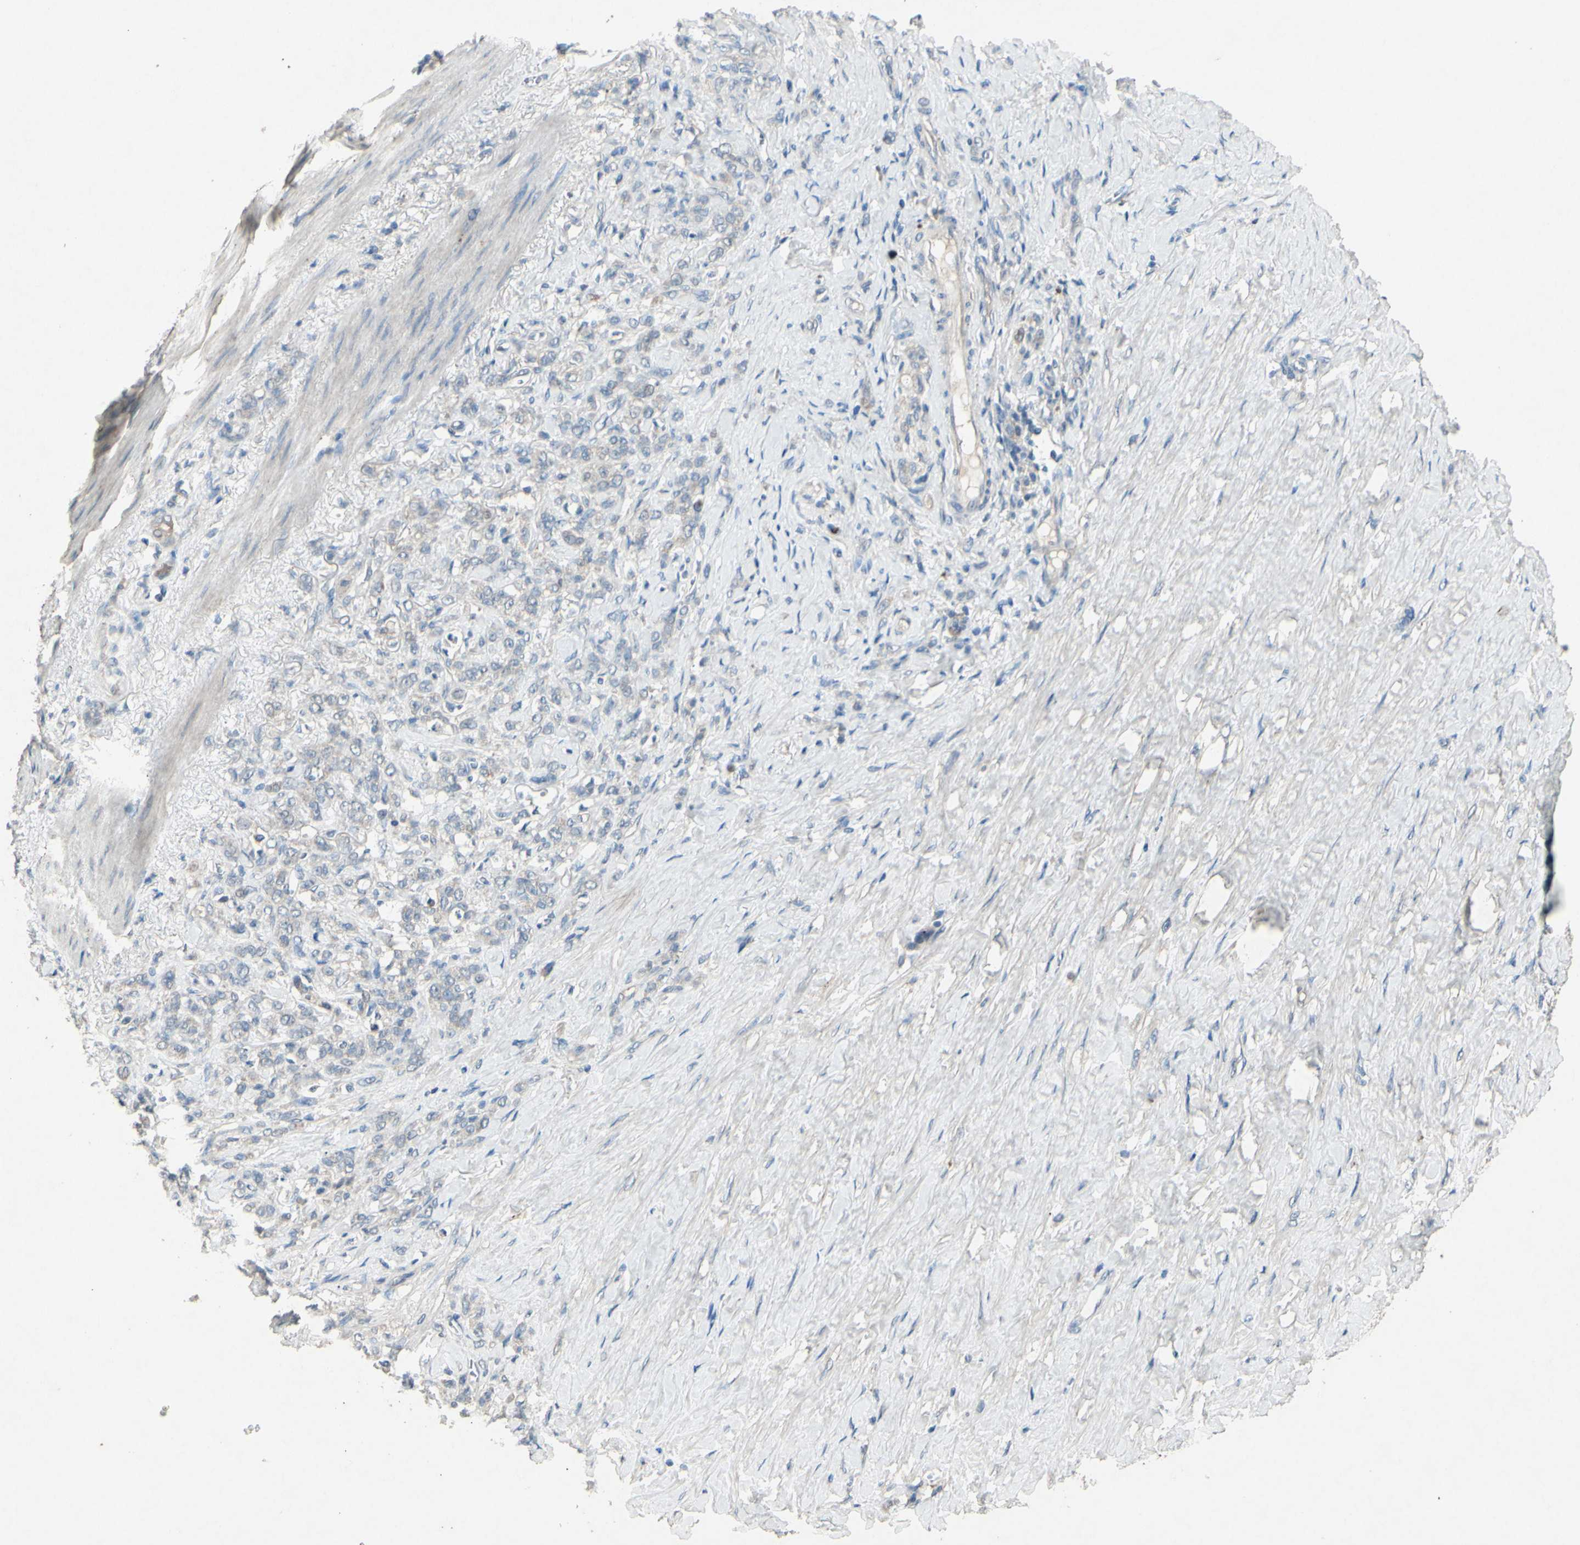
{"staining": {"intensity": "negative", "quantity": "none", "location": "none"}, "tissue": "stomach cancer", "cell_type": "Tumor cells", "image_type": "cancer", "snomed": [{"axis": "morphology", "description": "Adenocarcinoma, NOS"}, {"axis": "topography", "description": "Stomach"}], "caption": "This image is of stomach cancer stained with IHC to label a protein in brown with the nuclei are counter-stained blue. There is no positivity in tumor cells. Brightfield microscopy of immunohistochemistry stained with DAB (brown) and hematoxylin (blue), captured at high magnification.", "gene": "TIMM21", "patient": {"sex": "male", "age": 82}}